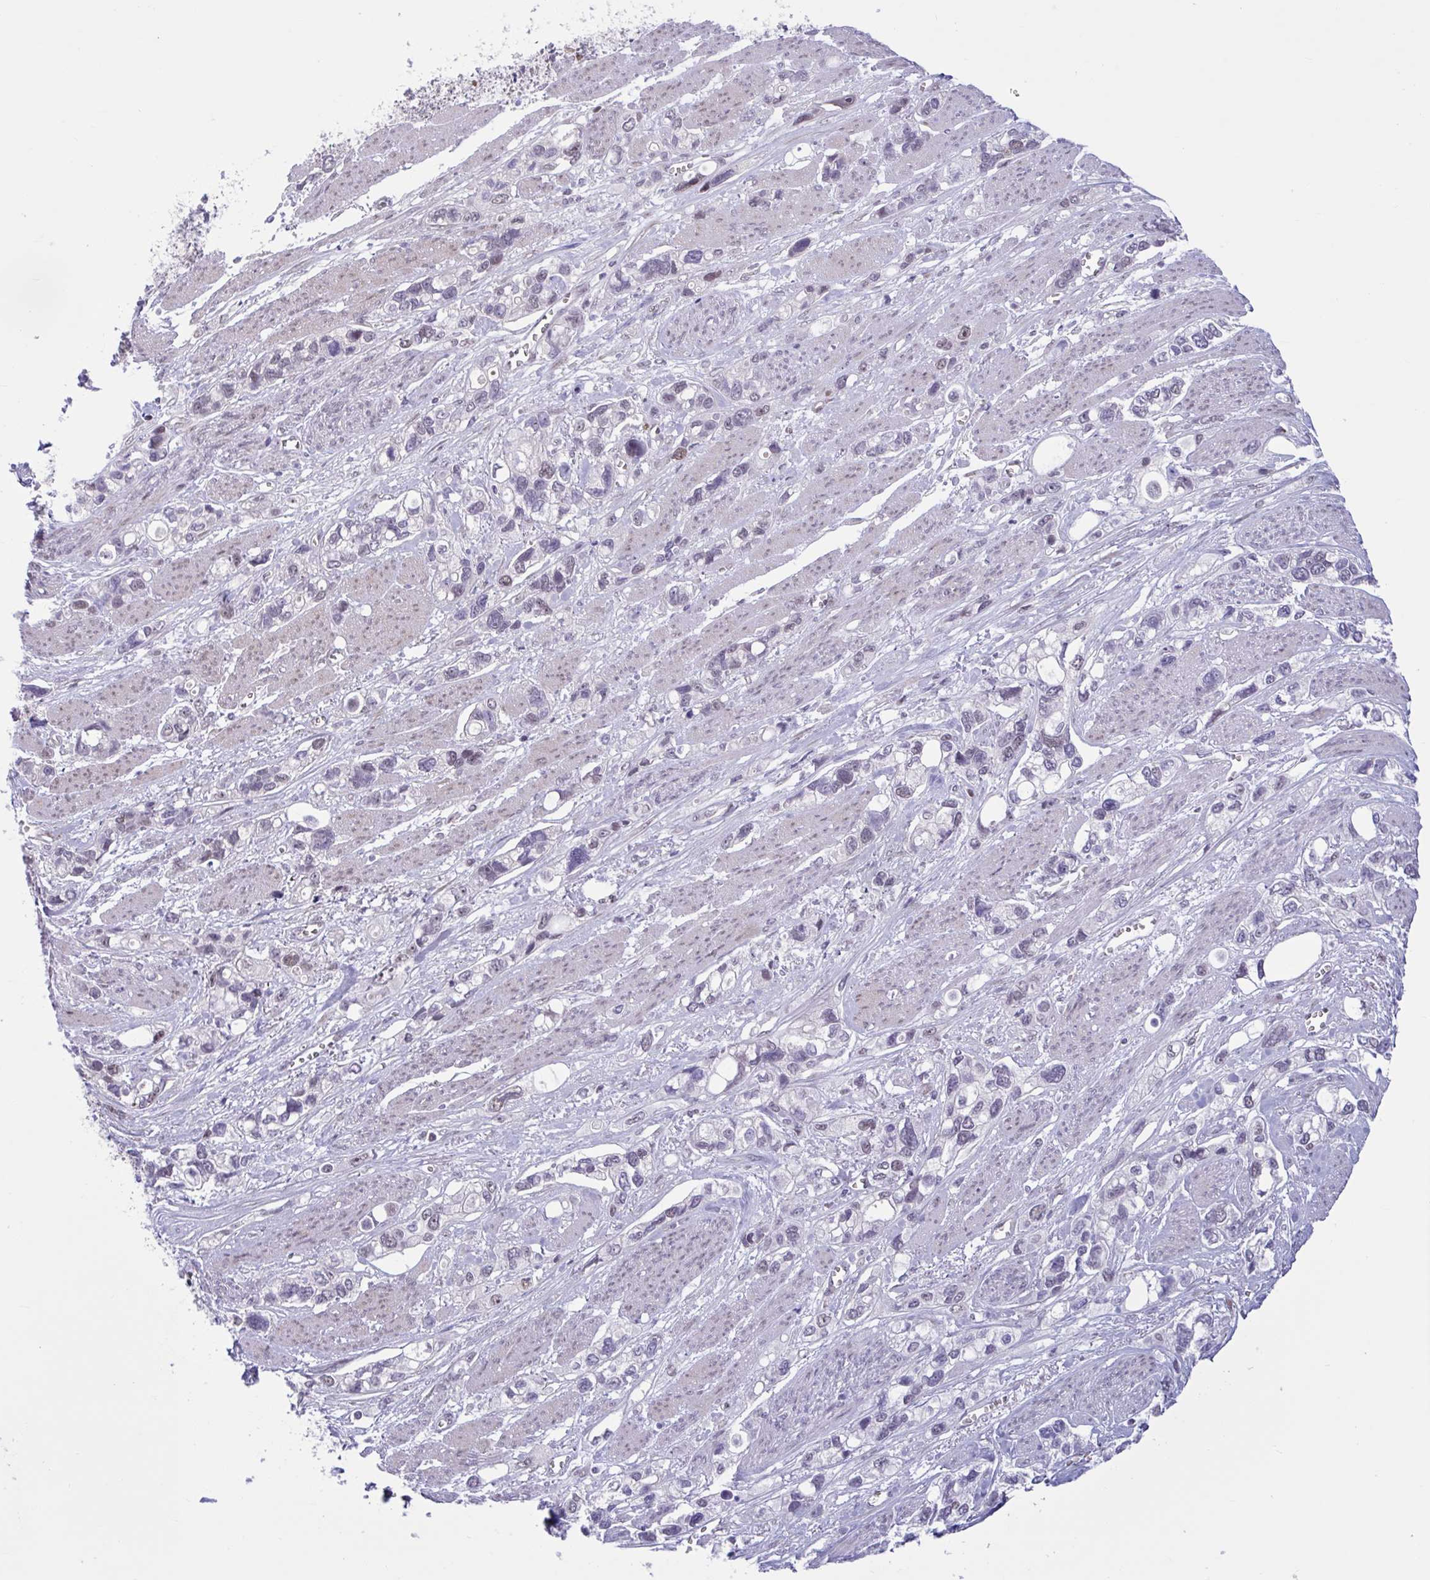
{"staining": {"intensity": "moderate", "quantity": "25%-75%", "location": "cytoplasmic/membranous,nuclear"}, "tissue": "stomach cancer", "cell_type": "Tumor cells", "image_type": "cancer", "snomed": [{"axis": "morphology", "description": "Adenocarcinoma, NOS"}, {"axis": "topography", "description": "Stomach, upper"}], "caption": "Immunohistochemical staining of adenocarcinoma (stomach) reveals medium levels of moderate cytoplasmic/membranous and nuclear protein expression in approximately 25%-75% of tumor cells. The protein is shown in brown color, while the nuclei are stained blue.", "gene": "RBL1", "patient": {"sex": "female", "age": 81}}